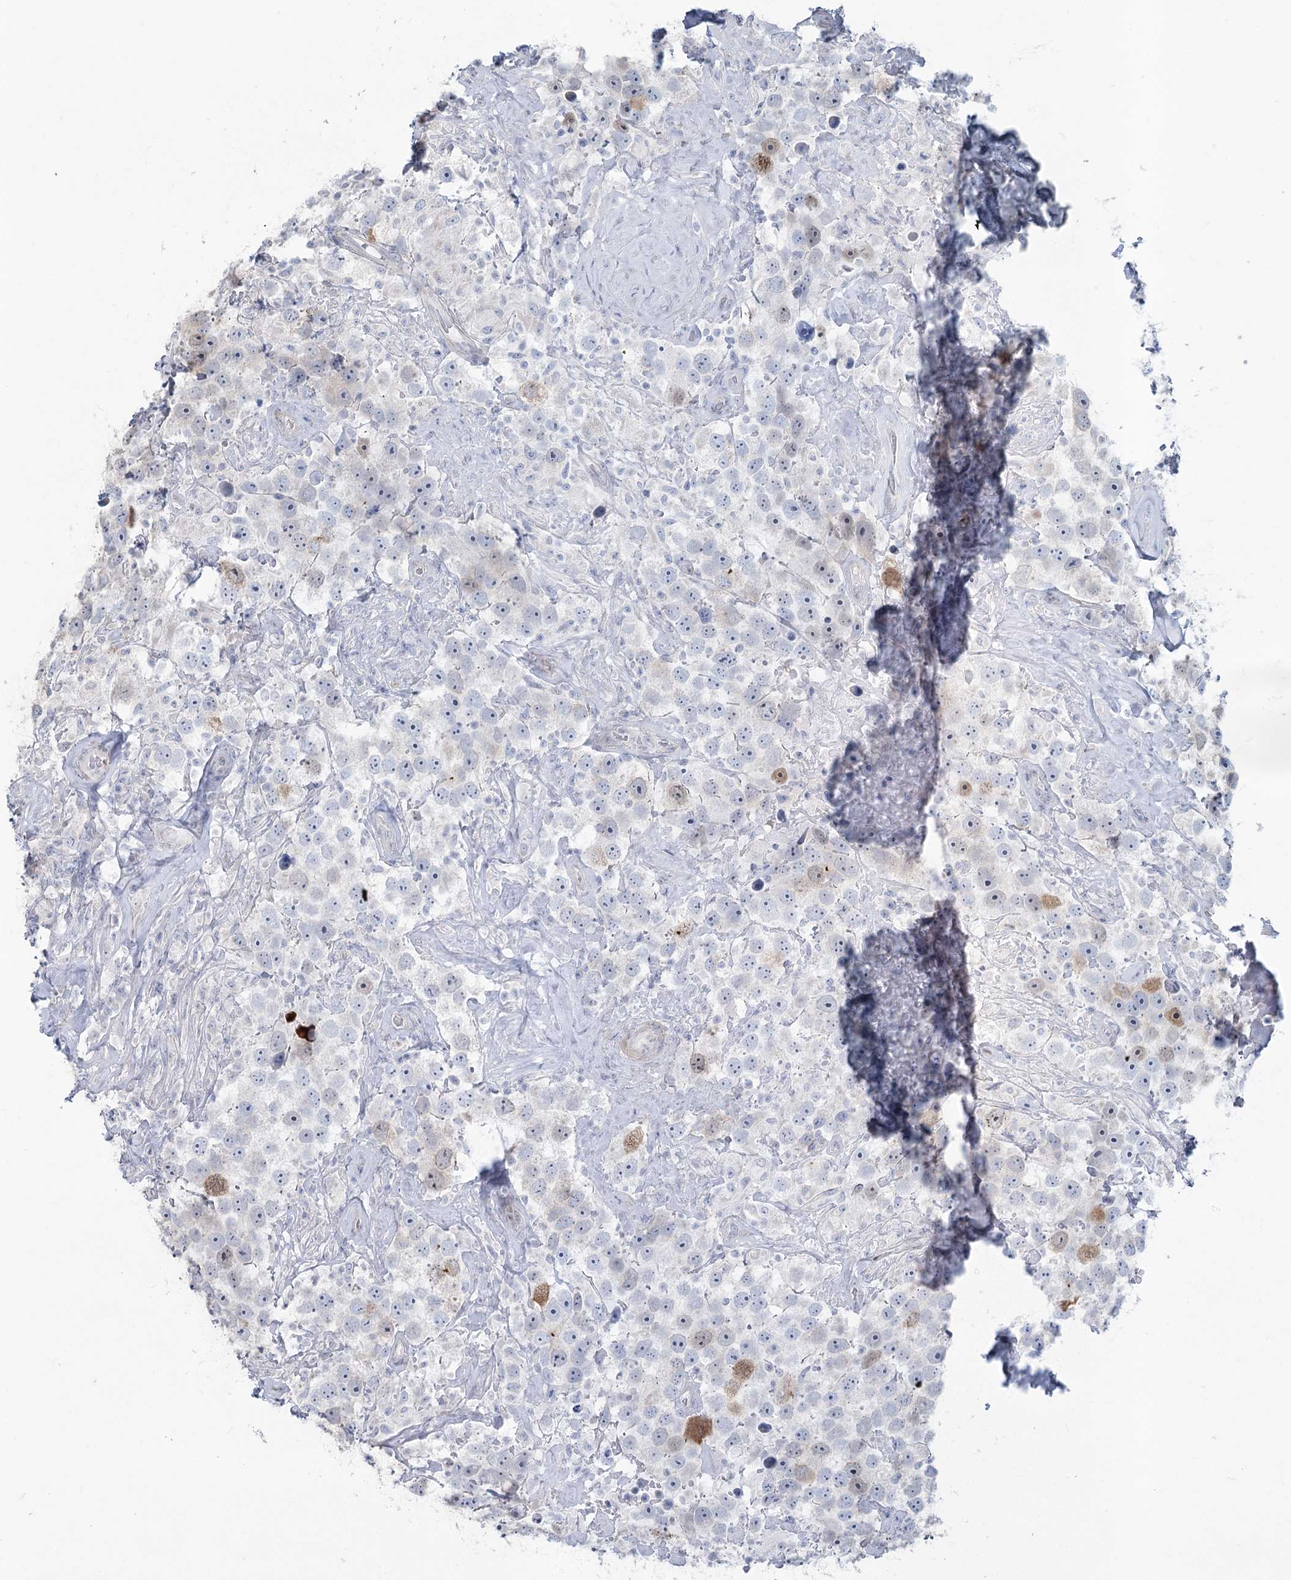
{"staining": {"intensity": "moderate", "quantity": "<25%", "location": "nuclear"}, "tissue": "testis cancer", "cell_type": "Tumor cells", "image_type": "cancer", "snomed": [{"axis": "morphology", "description": "Seminoma, NOS"}, {"axis": "topography", "description": "Testis"}], "caption": "Approximately <25% of tumor cells in testis cancer exhibit moderate nuclear protein staining as visualized by brown immunohistochemical staining.", "gene": "ABITRAM", "patient": {"sex": "male", "age": 49}}